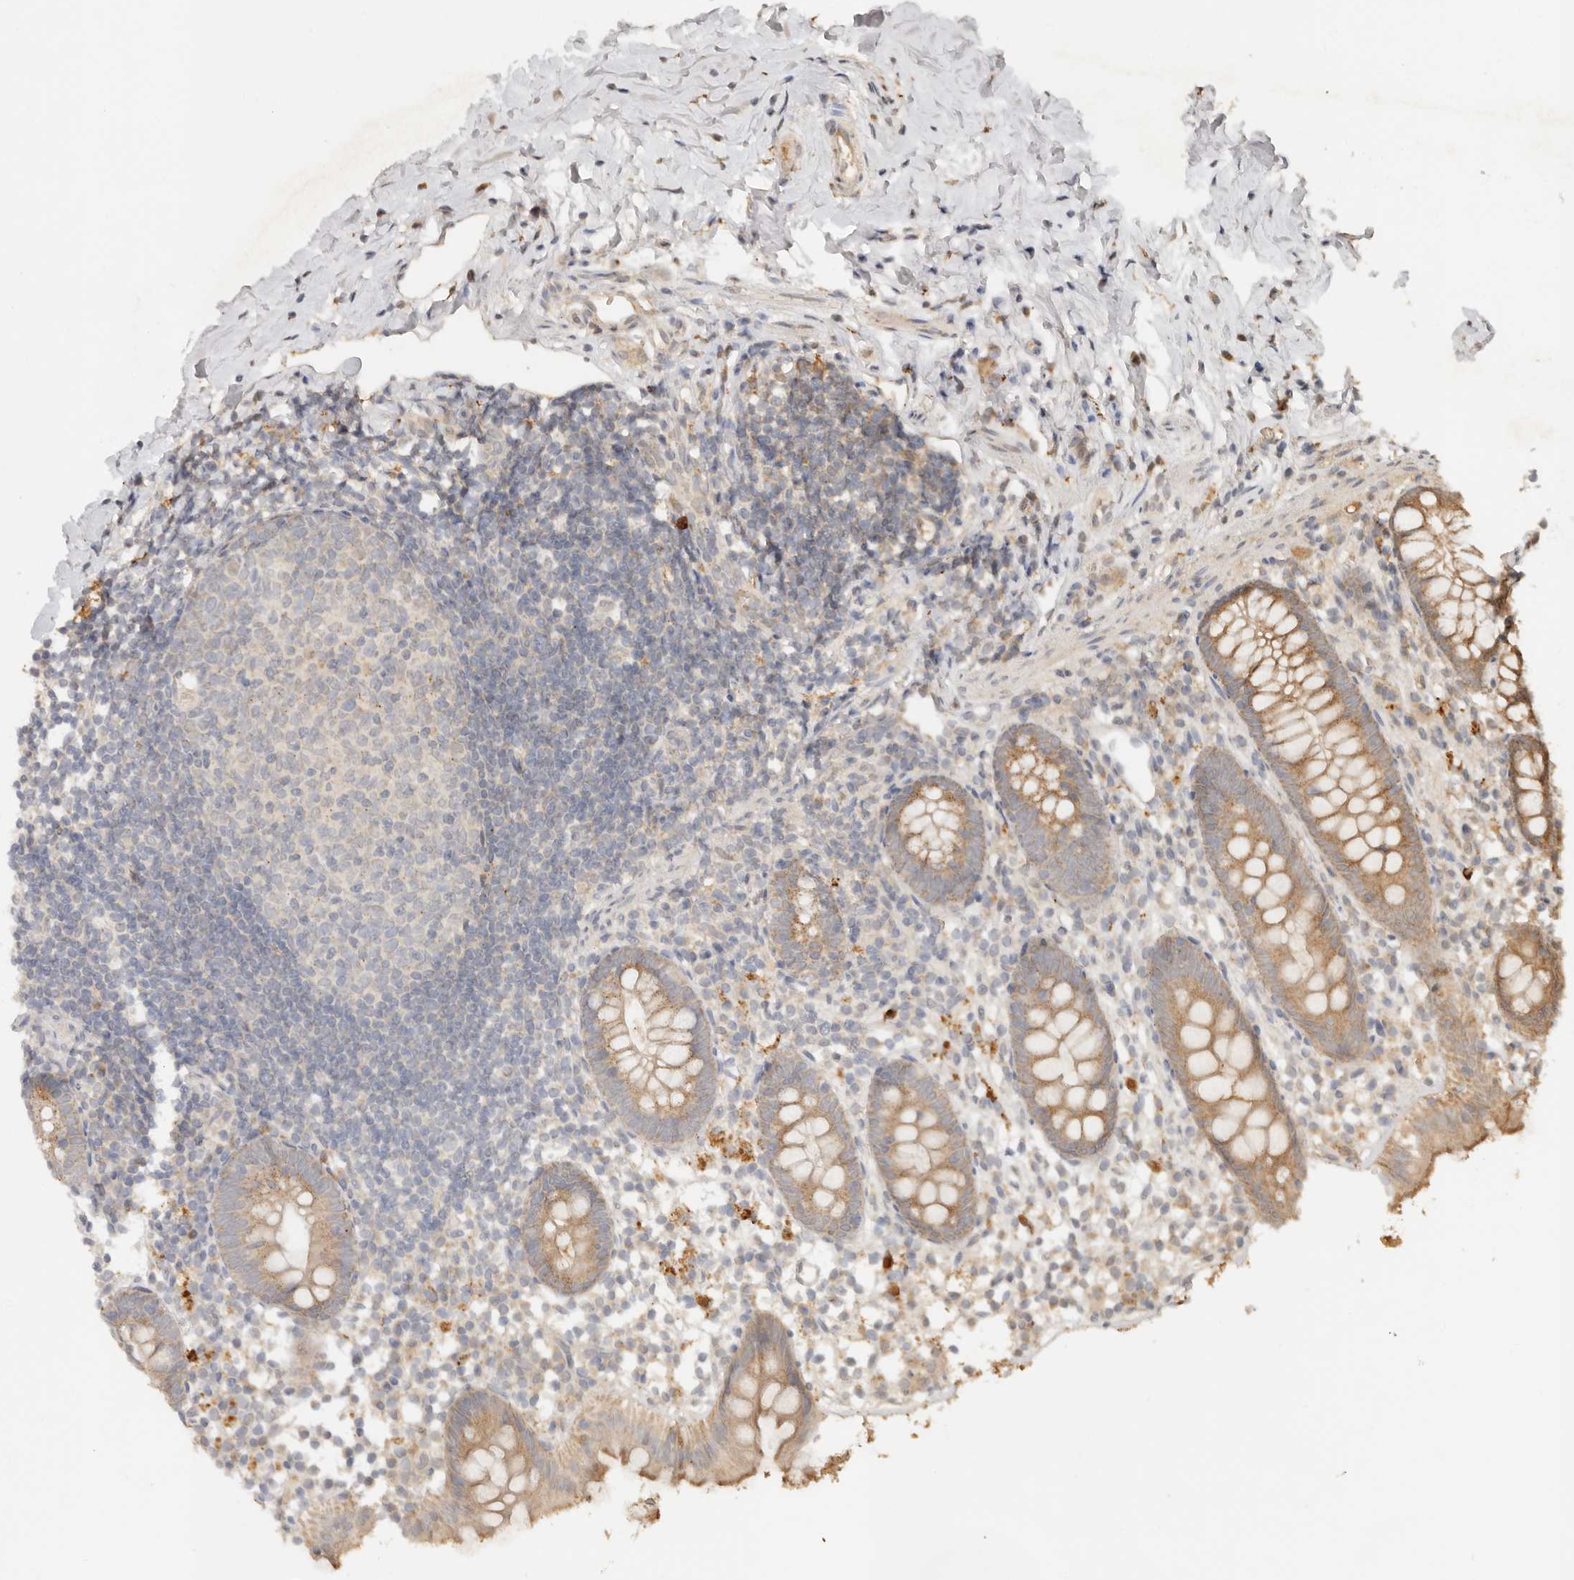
{"staining": {"intensity": "moderate", "quantity": ">75%", "location": "cytoplasmic/membranous"}, "tissue": "appendix", "cell_type": "Glandular cells", "image_type": "normal", "snomed": [{"axis": "morphology", "description": "Normal tissue, NOS"}, {"axis": "topography", "description": "Appendix"}], "caption": "A high-resolution micrograph shows immunohistochemistry staining of benign appendix, which demonstrates moderate cytoplasmic/membranous positivity in approximately >75% of glandular cells. The staining is performed using DAB (3,3'-diaminobenzidine) brown chromogen to label protein expression. The nuclei are counter-stained blue using hematoxylin.", "gene": "LMO4", "patient": {"sex": "female", "age": 20}}